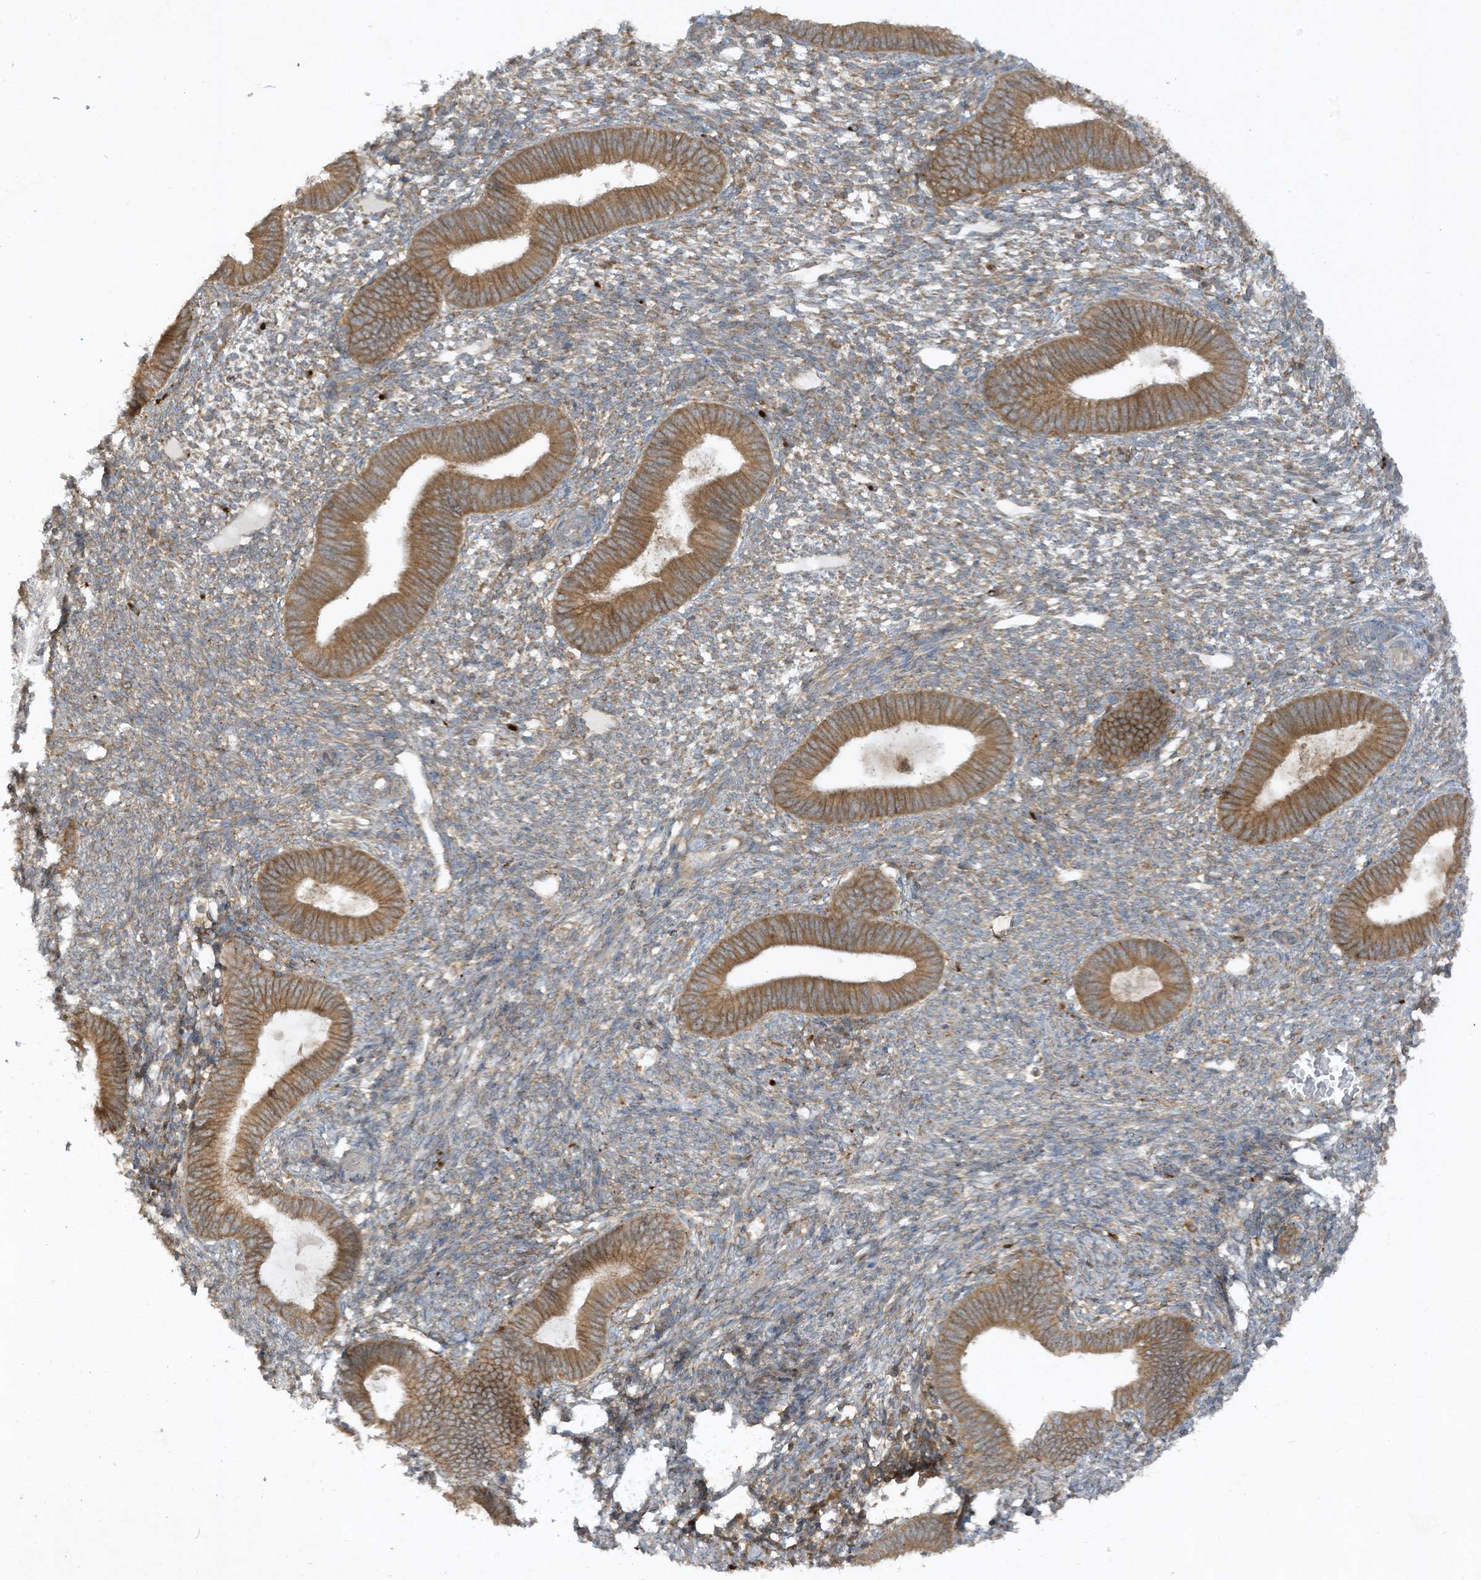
{"staining": {"intensity": "weak", "quantity": "<25%", "location": "cytoplasmic/membranous"}, "tissue": "endometrium", "cell_type": "Cells in endometrial stroma", "image_type": "normal", "snomed": [{"axis": "morphology", "description": "Normal tissue, NOS"}, {"axis": "topography", "description": "Endometrium"}], "caption": "Cells in endometrial stroma show no significant staining in benign endometrium. The staining was performed using DAB (3,3'-diaminobenzidine) to visualize the protein expression in brown, while the nuclei were stained in blue with hematoxylin (Magnification: 20x).", "gene": "LDAH", "patient": {"sex": "female", "age": 46}}